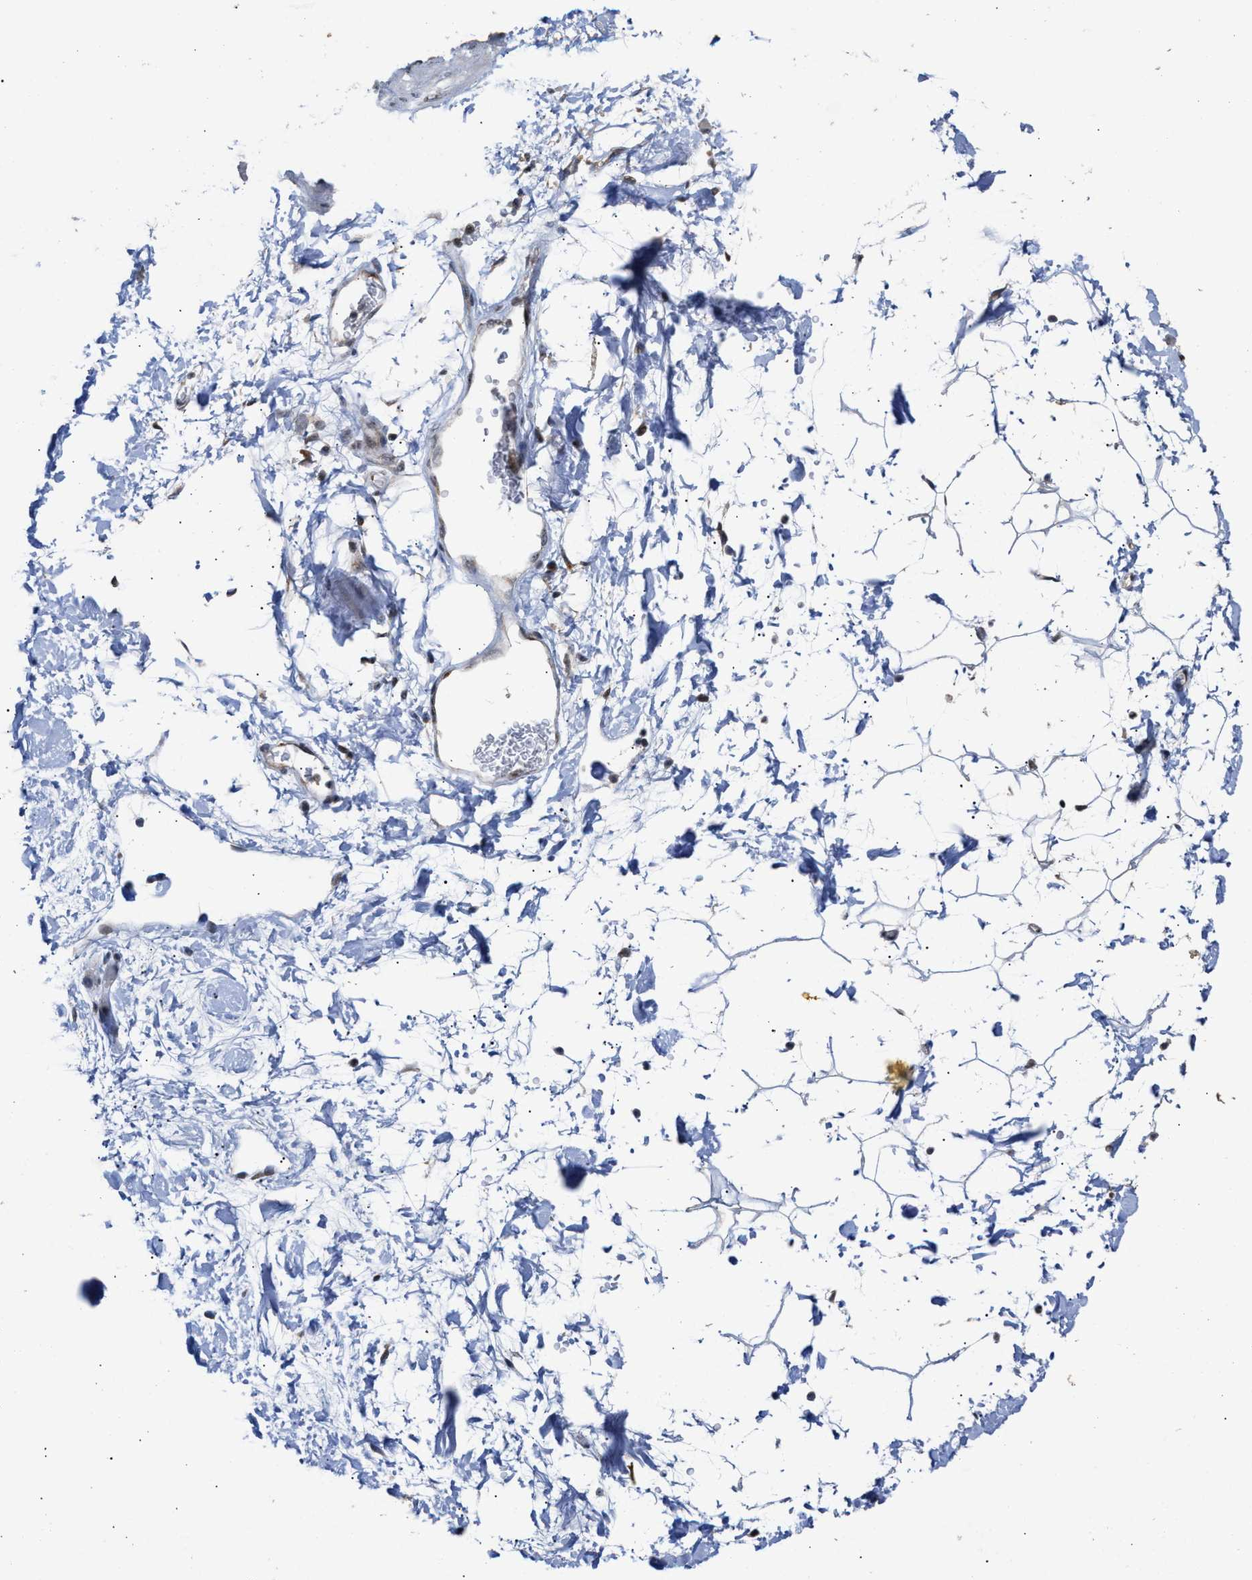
{"staining": {"intensity": "moderate", "quantity": ">75%", "location": "nuclear"}, "tissue": "adipose tissue", "cell_type": "Adipocytes", "image_type": "normal", "snomed": [{"axis": "morphology", "description": "Normal tissue, NOS"}, {"axis": "topography", "description": "Soft tissue"}], "caption": "A high-resolution image shows immunohistochemistry staining of normal adipose tissue, which shows moderate nuclear staining in about >75% of adipocytes.", "gene": "MKNK2", "patient": {"sex": "male", "age": 72}}